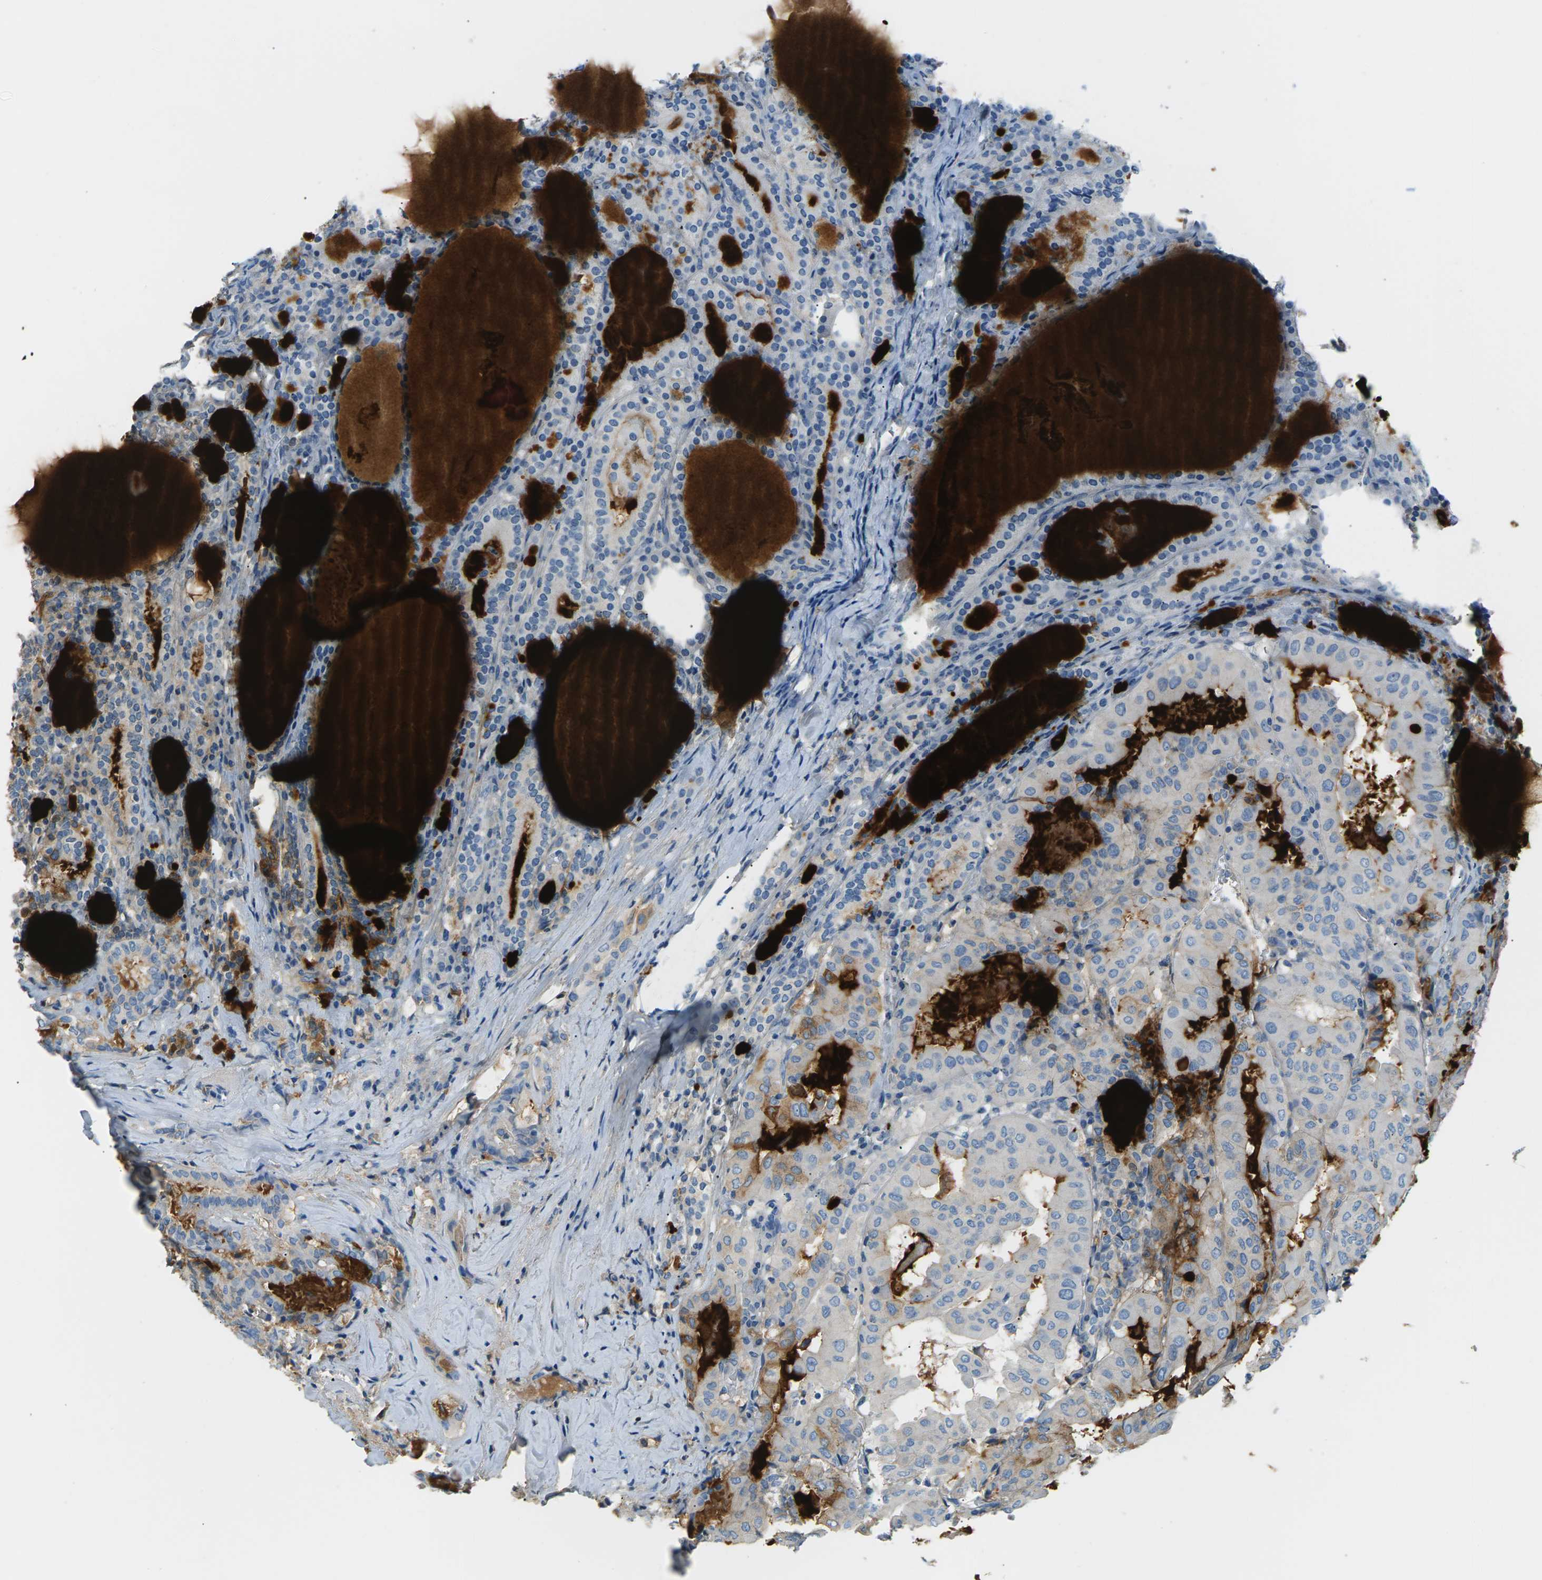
{"staining": {"intensity": "negative", "quantity": "none", "location": "none"}, "tissue": "thyroid cancer", "cell_type": "Tumor cells", "image_type": "cancer", "snomed": [{"axis": "morphology", "description": "Papillary adenocarcinoma, NOS"}, {"axis": "topography", "description": "Thyroid gland"}], "caption": "This is a image of immunohistochemistry (IHC) staining of thyroid cancer, which shows no positivity in tumor cells.", "gene": "CFI", "patient": {"sex": "female", "age": 42}}